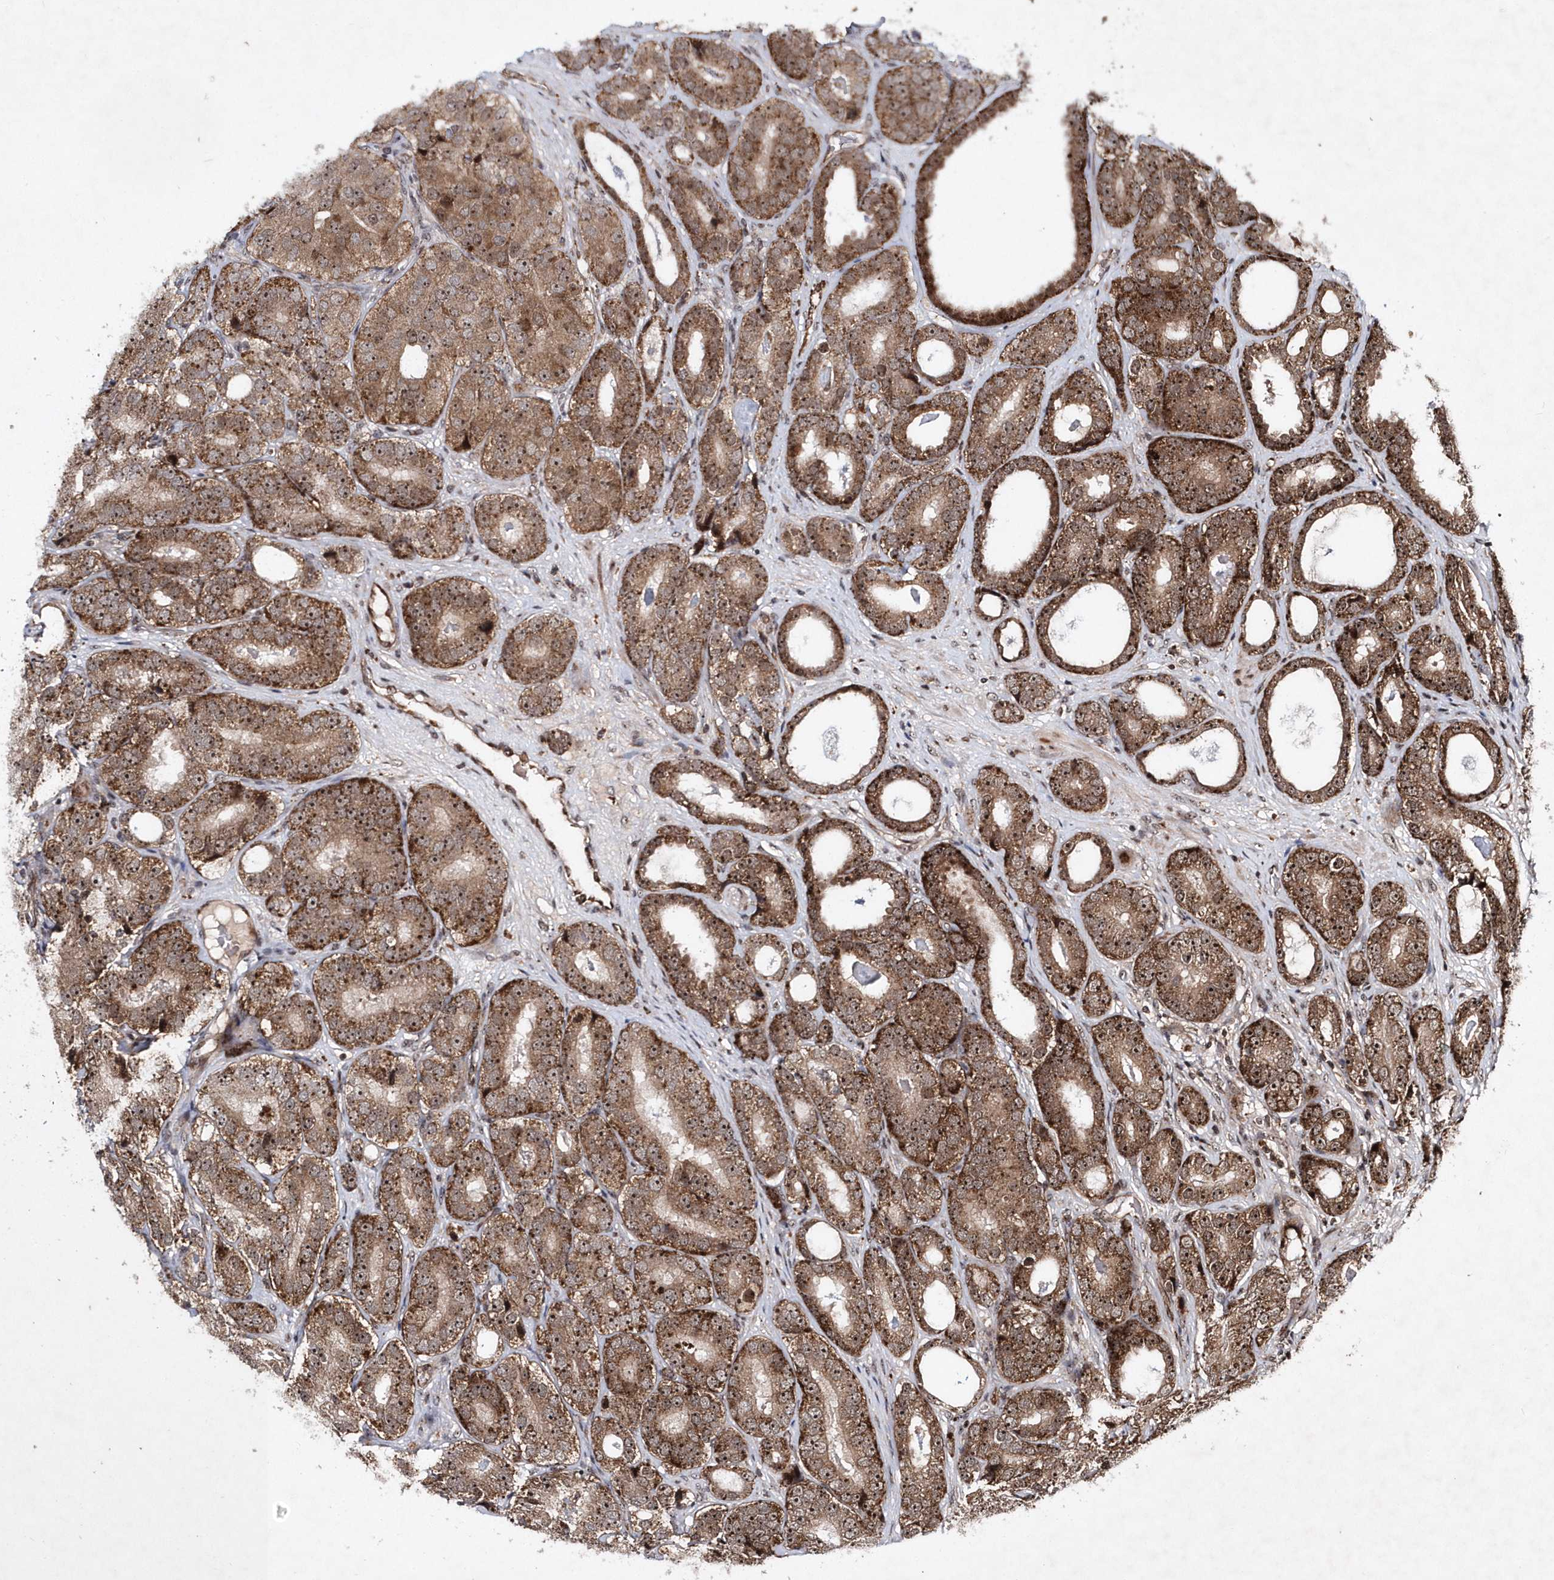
{"staining": {"intensity": "strong", "quantity": ">75%", "location": "cytoplasmic/membranous,nuclear"}, "tissue": "prostate cancer", "cell_type": "Tumor cells", "image_type": "cancer", "snomed": [{"axis": "morphology", "description": "Adenocarcinoma, High grade"}, {"axis": "topography", "description": "Prostate"}], "caption": "Immunohistochemistry (IHC) image of adenocarcinoma (high-grade) (prostate) stained for a protein (brown), which exhibits high levels of strong cytoplasmic/membranous and nuclear staining in about >75% of tumor cells.", "gene": "SOWAHB", "patient": {"sex": "male", "age": 56}}